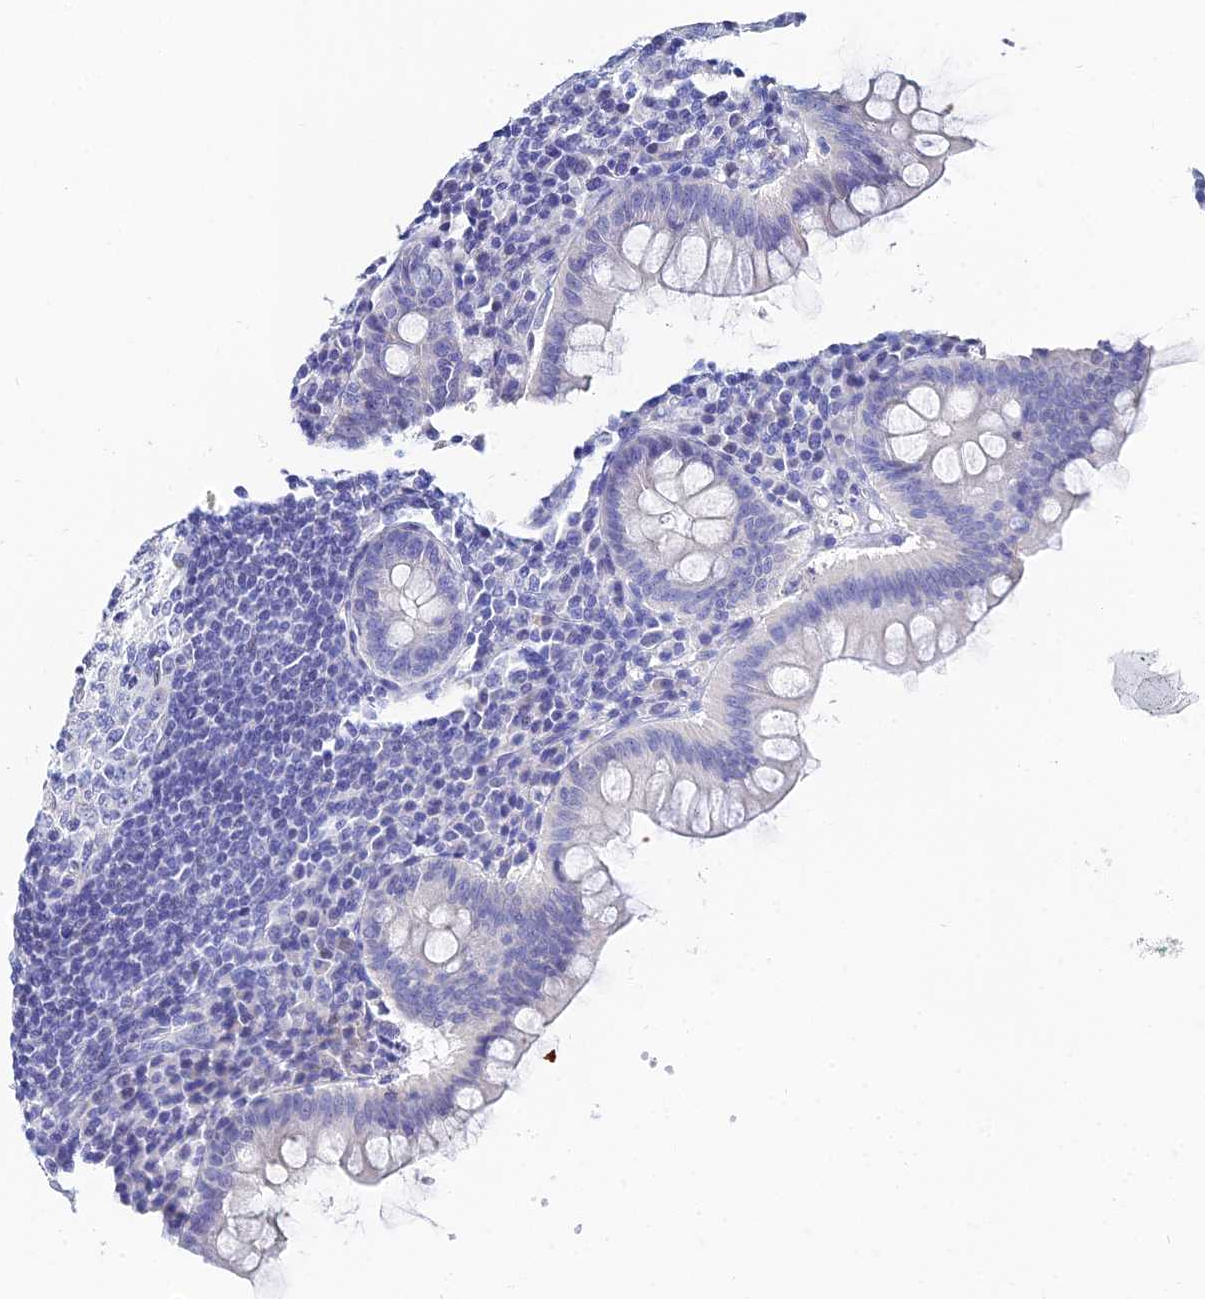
{"staining": {"intensity": "negative", "quantity": "none", "location": "none"}, "tissue": "appendix", "cell_type": "Glandular cells", "image_type": "normal", "snomed": [{"axis": "morphology", "description": "Normal tissue, NOS"}, {"axis": "topography", "description": "Appendix"}], "caption": "Immunohistochemistry of normal appendix displays no positivity in glandular cells.", "gene": "OCM2", "patient": {"sex": "female", "age": 33}}